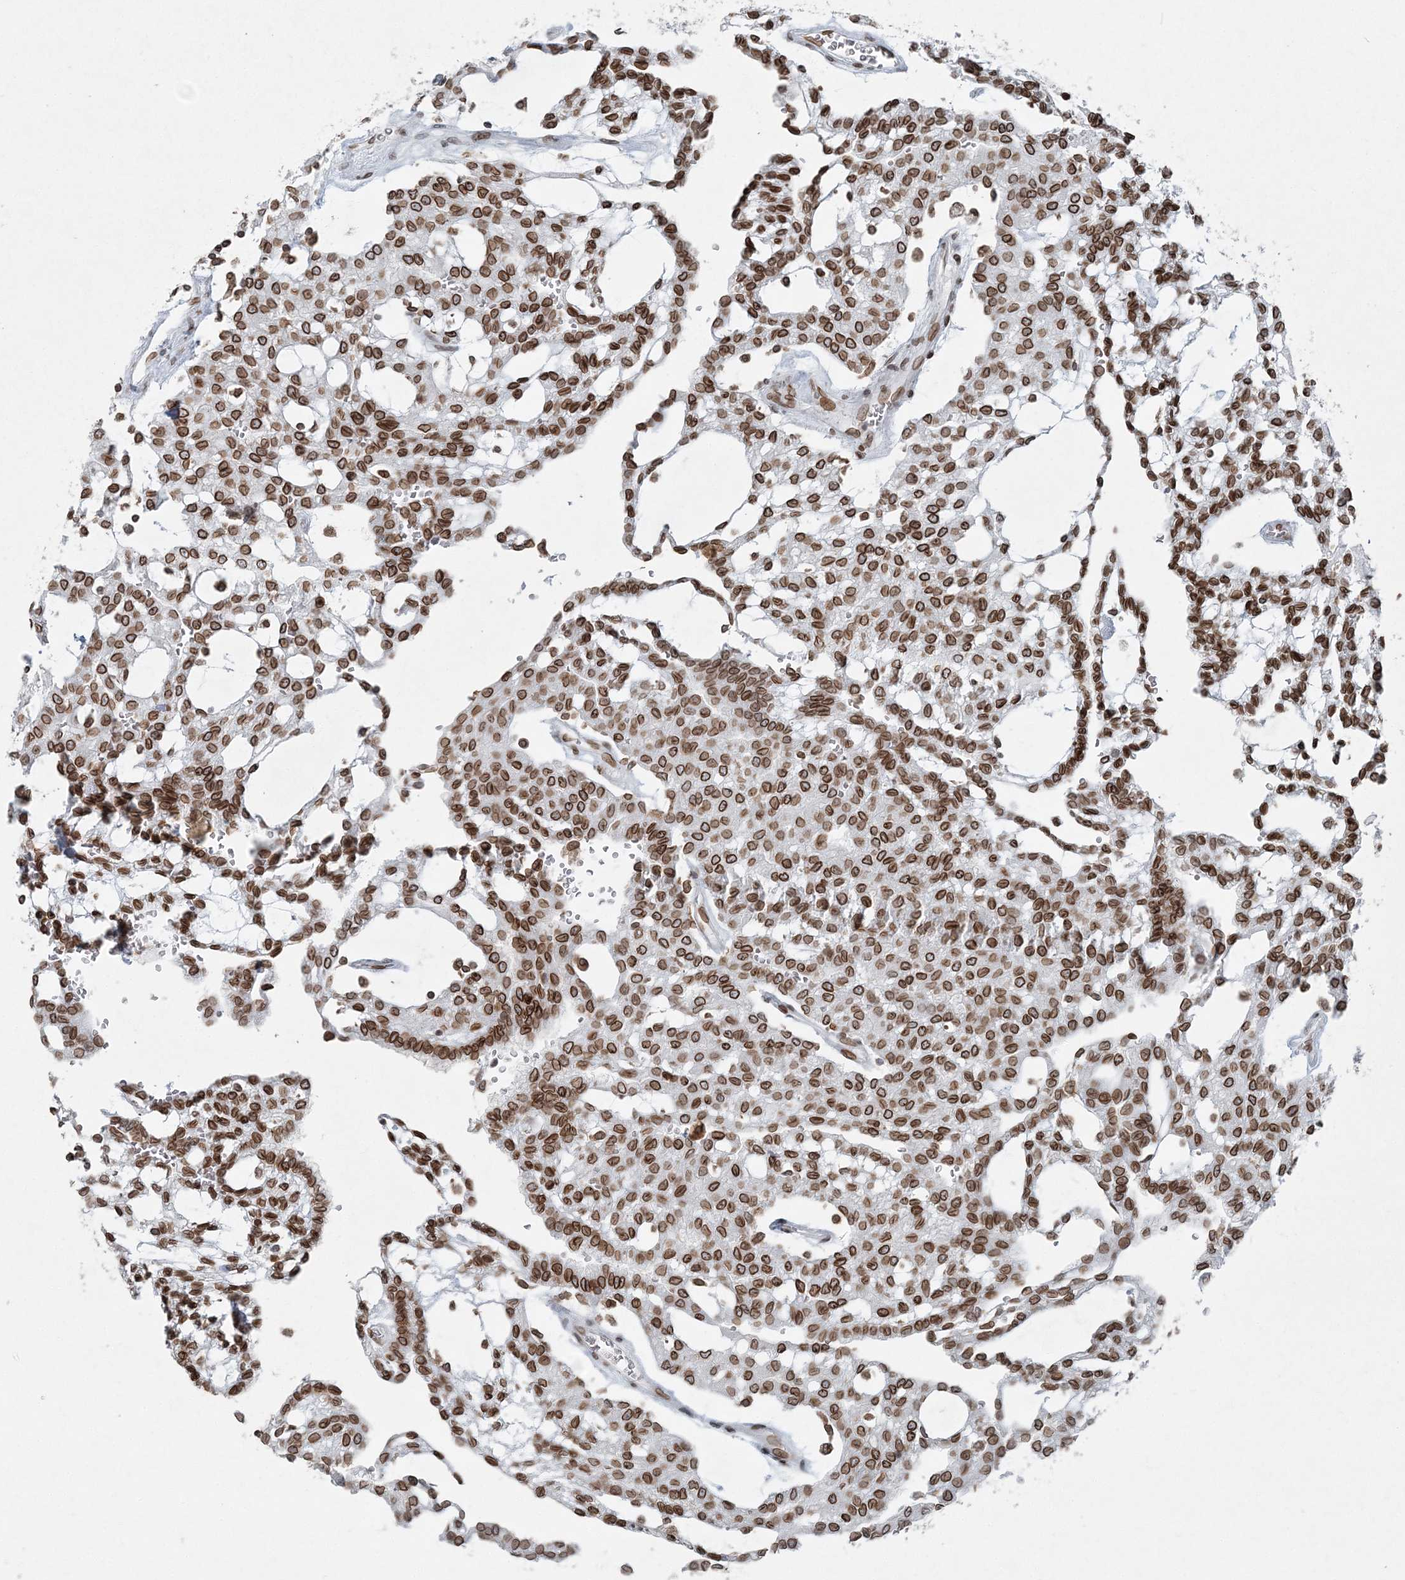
{"staining": {"intensity": "strong", "quantity": ">75%", "location": "cytoplasmic/membranous,nuclear"}, "tissue": "renal cancer", "cell_type": "Tumor cells", "image_type": "cancer", "snomed": [{"axis": "morphology", "description": "Adenocarcinoma, NOS"}, {"axis": "topography", "description": "Kidney"}], "caption": "IHC photomicrograph of human renal cancer (adenocarcinoma) stained for a protein (brown), which demonstrates high levels of strong cytoplasmic/membranous and nuclear staining in approximately >75% of tumor cells.", "gene": "GJD4", "patient": {"sex": "male", "age": 63}}